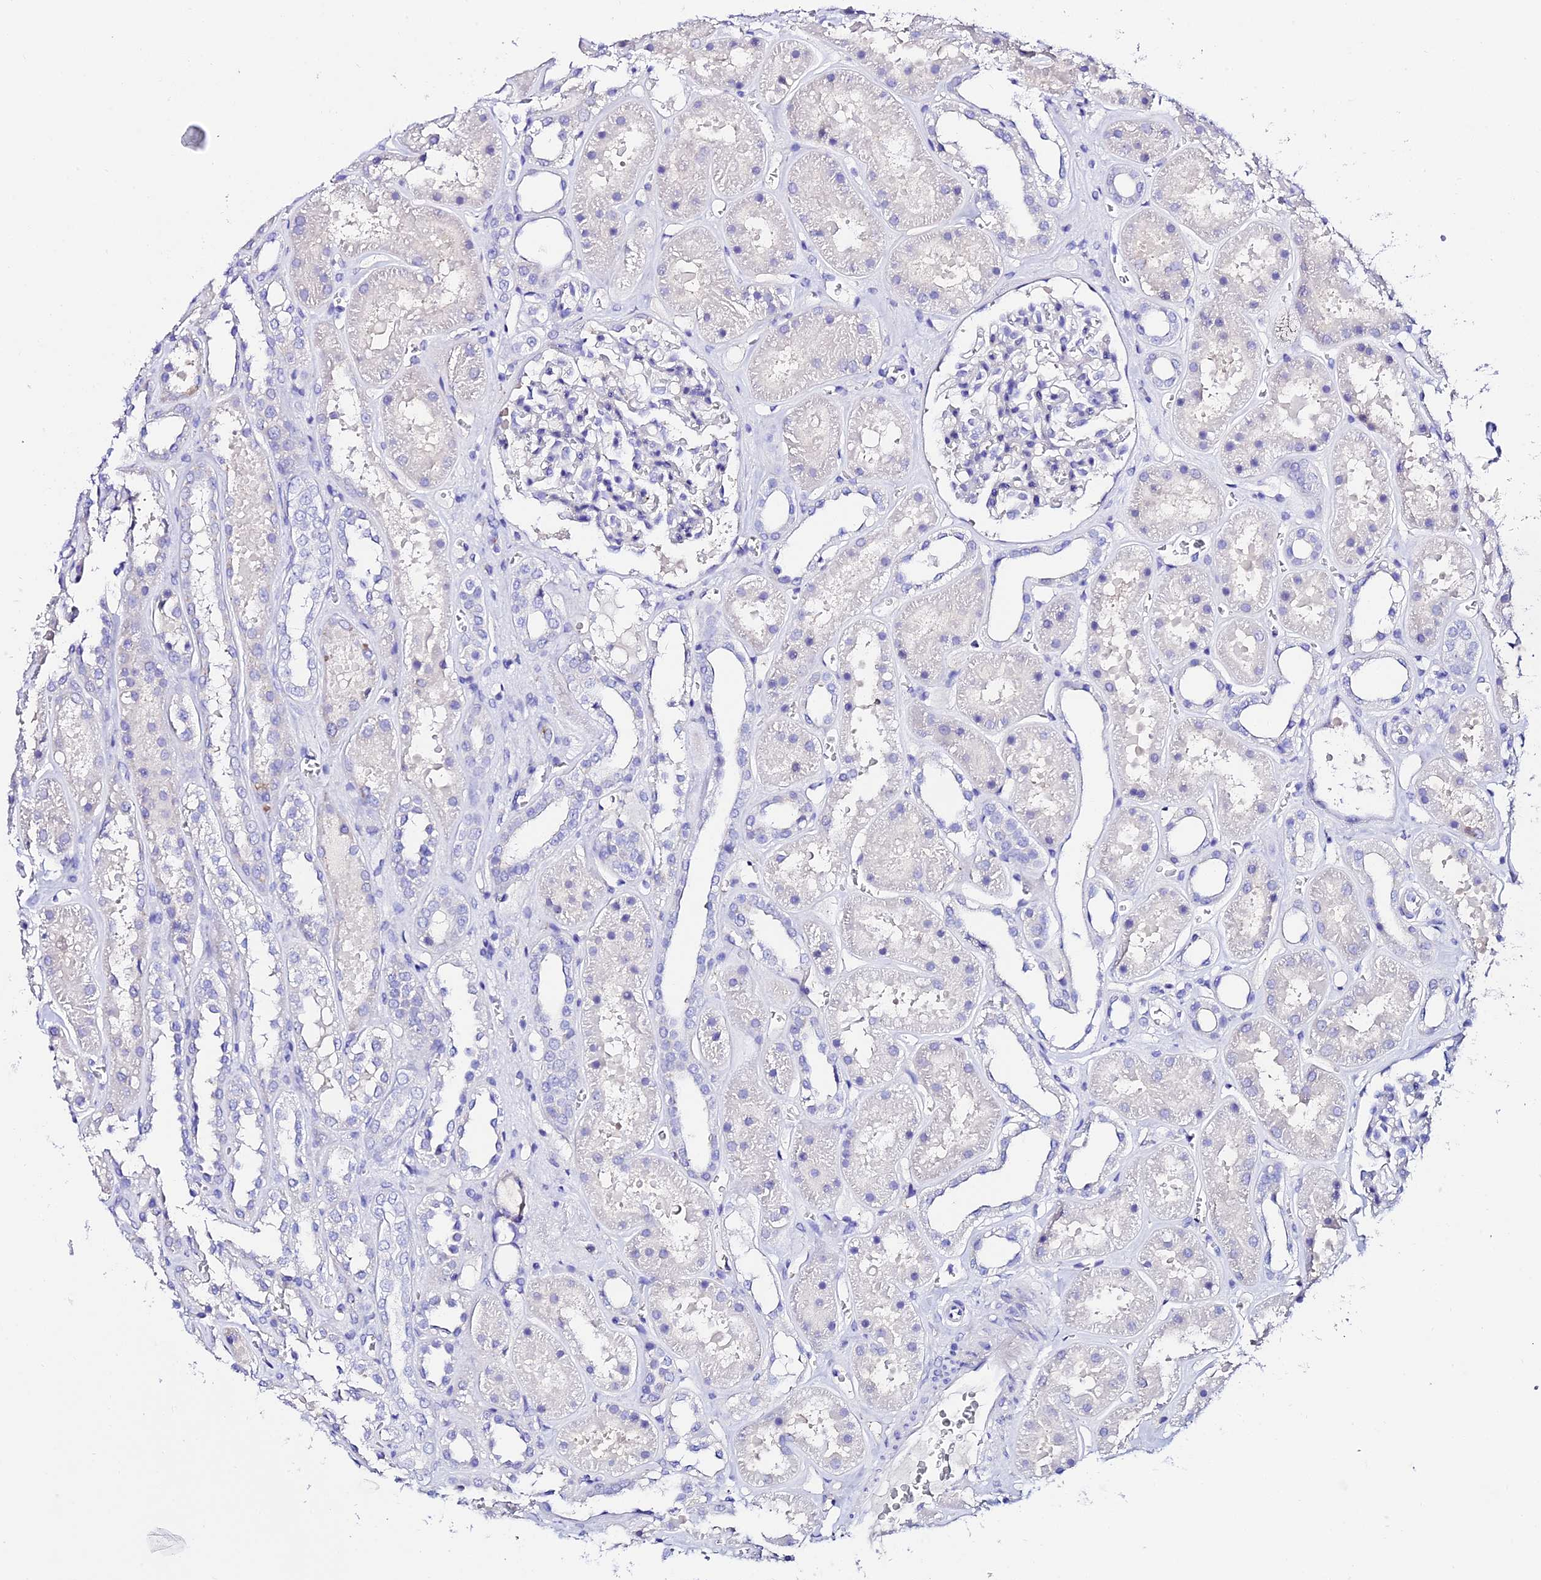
{"staining": {"intensity": "negative", "quantity": "none", "location": "none"}, "tissue": "kidney", "cell_type": "Cells in glomeruli", "image_type": "normal", "snomed": [{"axis": "morphology", "description": "Normal tissue, NOS"}, {"axis": "topography", "description": "Kidney"}], "caption": "DAB (3,3'-diaminobenzidine) immunohistochemical staining of normal kidney displays no significant staining in cells in glomeruli.", "gene": "TMEM117", "patient": {"sex": "female", "age": 41}}